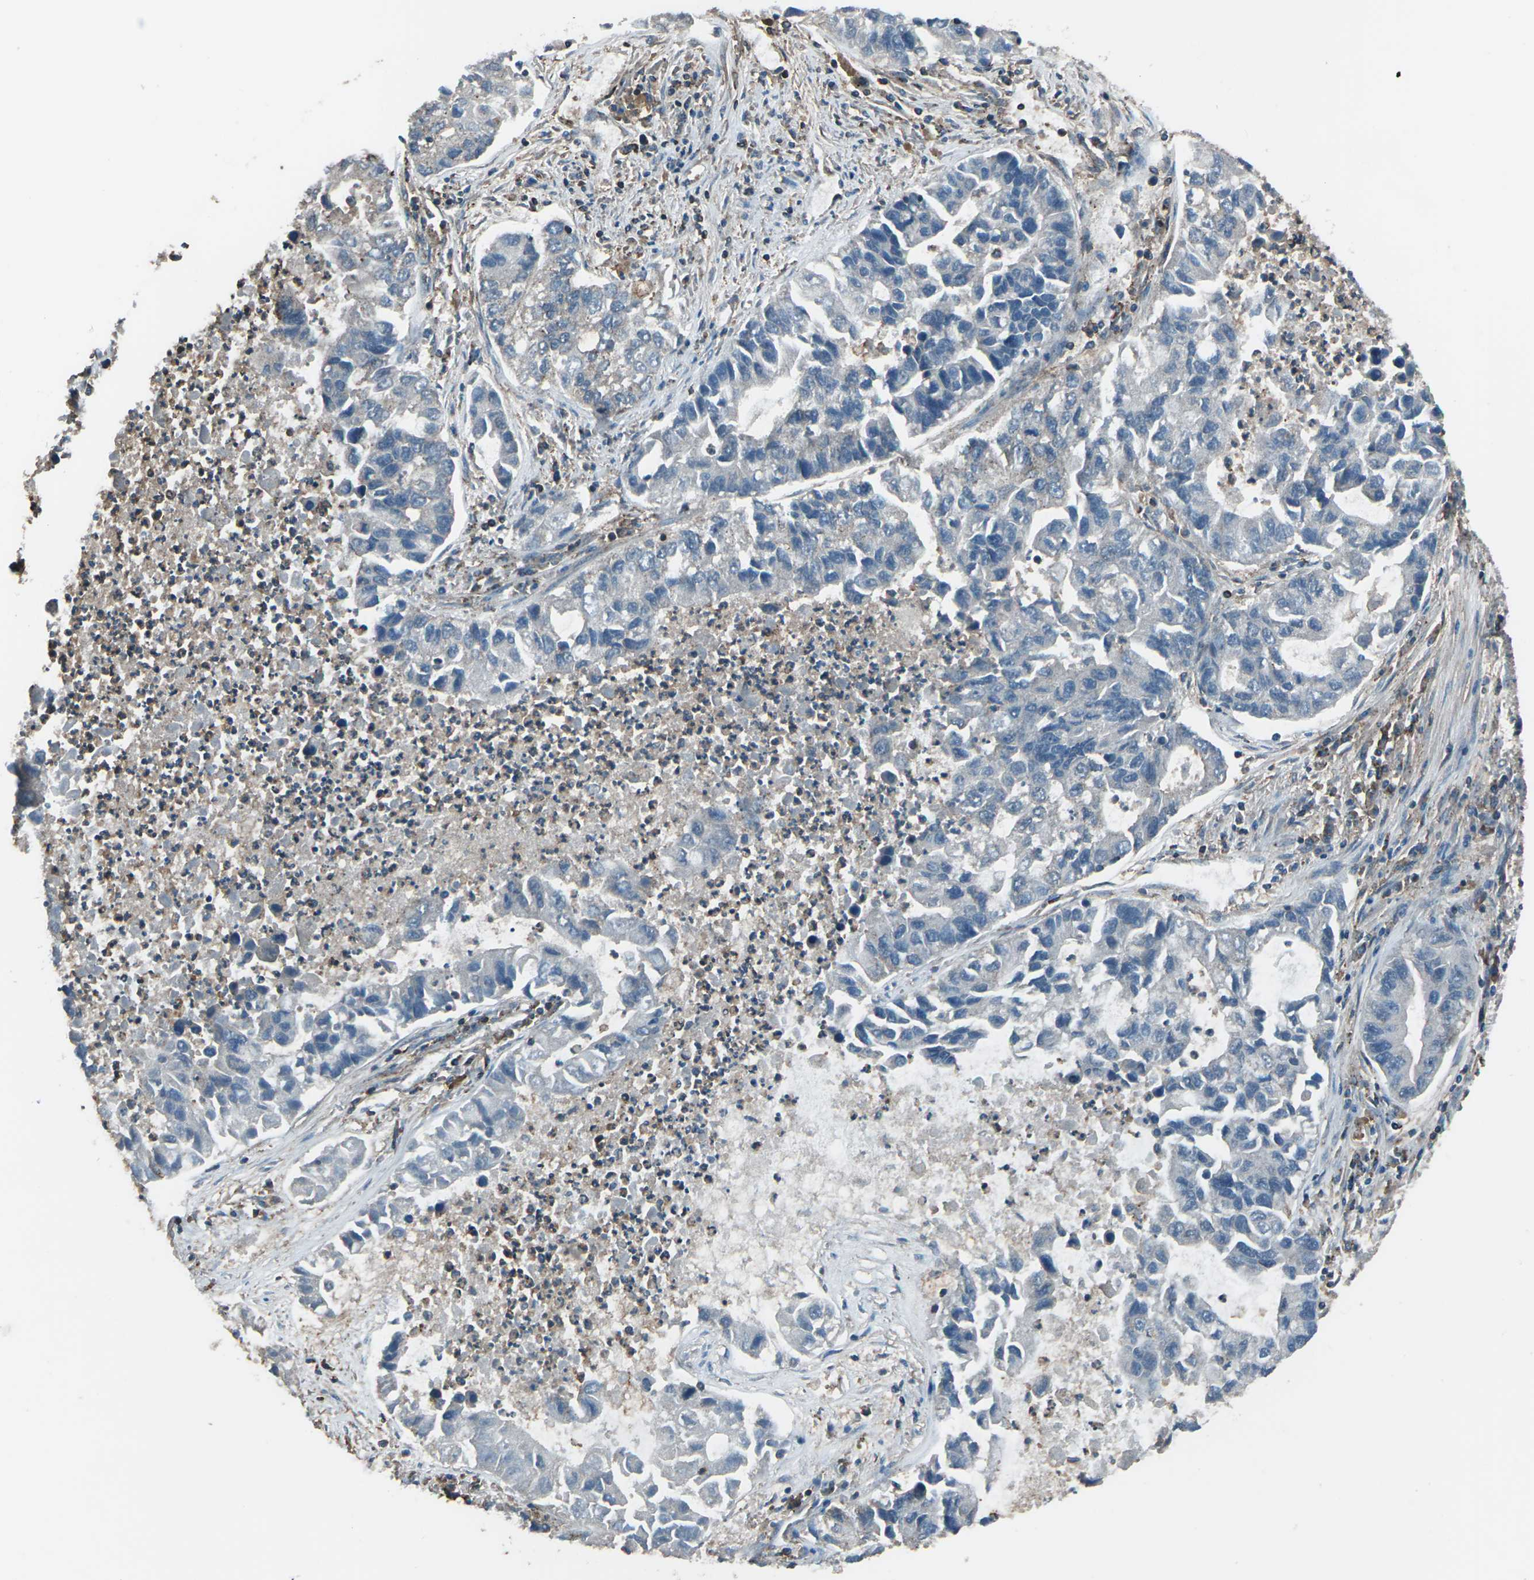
{"staining": {"intensity": "negative", "quantity": "none", "location": "none"}, "tissue": "lung cancer", "cell_type": "Tumor cells", "image_type": "cancer", "snomed": [{"axis": "morphology", "description": "Adenocarcinoma, NOS"}, {"axis": "topography", "description": "Lung"}], "caption": "A micrograph of human lung cancer (adenocarcinoma) is negative for staining in tumor cells.", "gene": "CMTM4", "patient": {"sex": "female", "age": 51}}